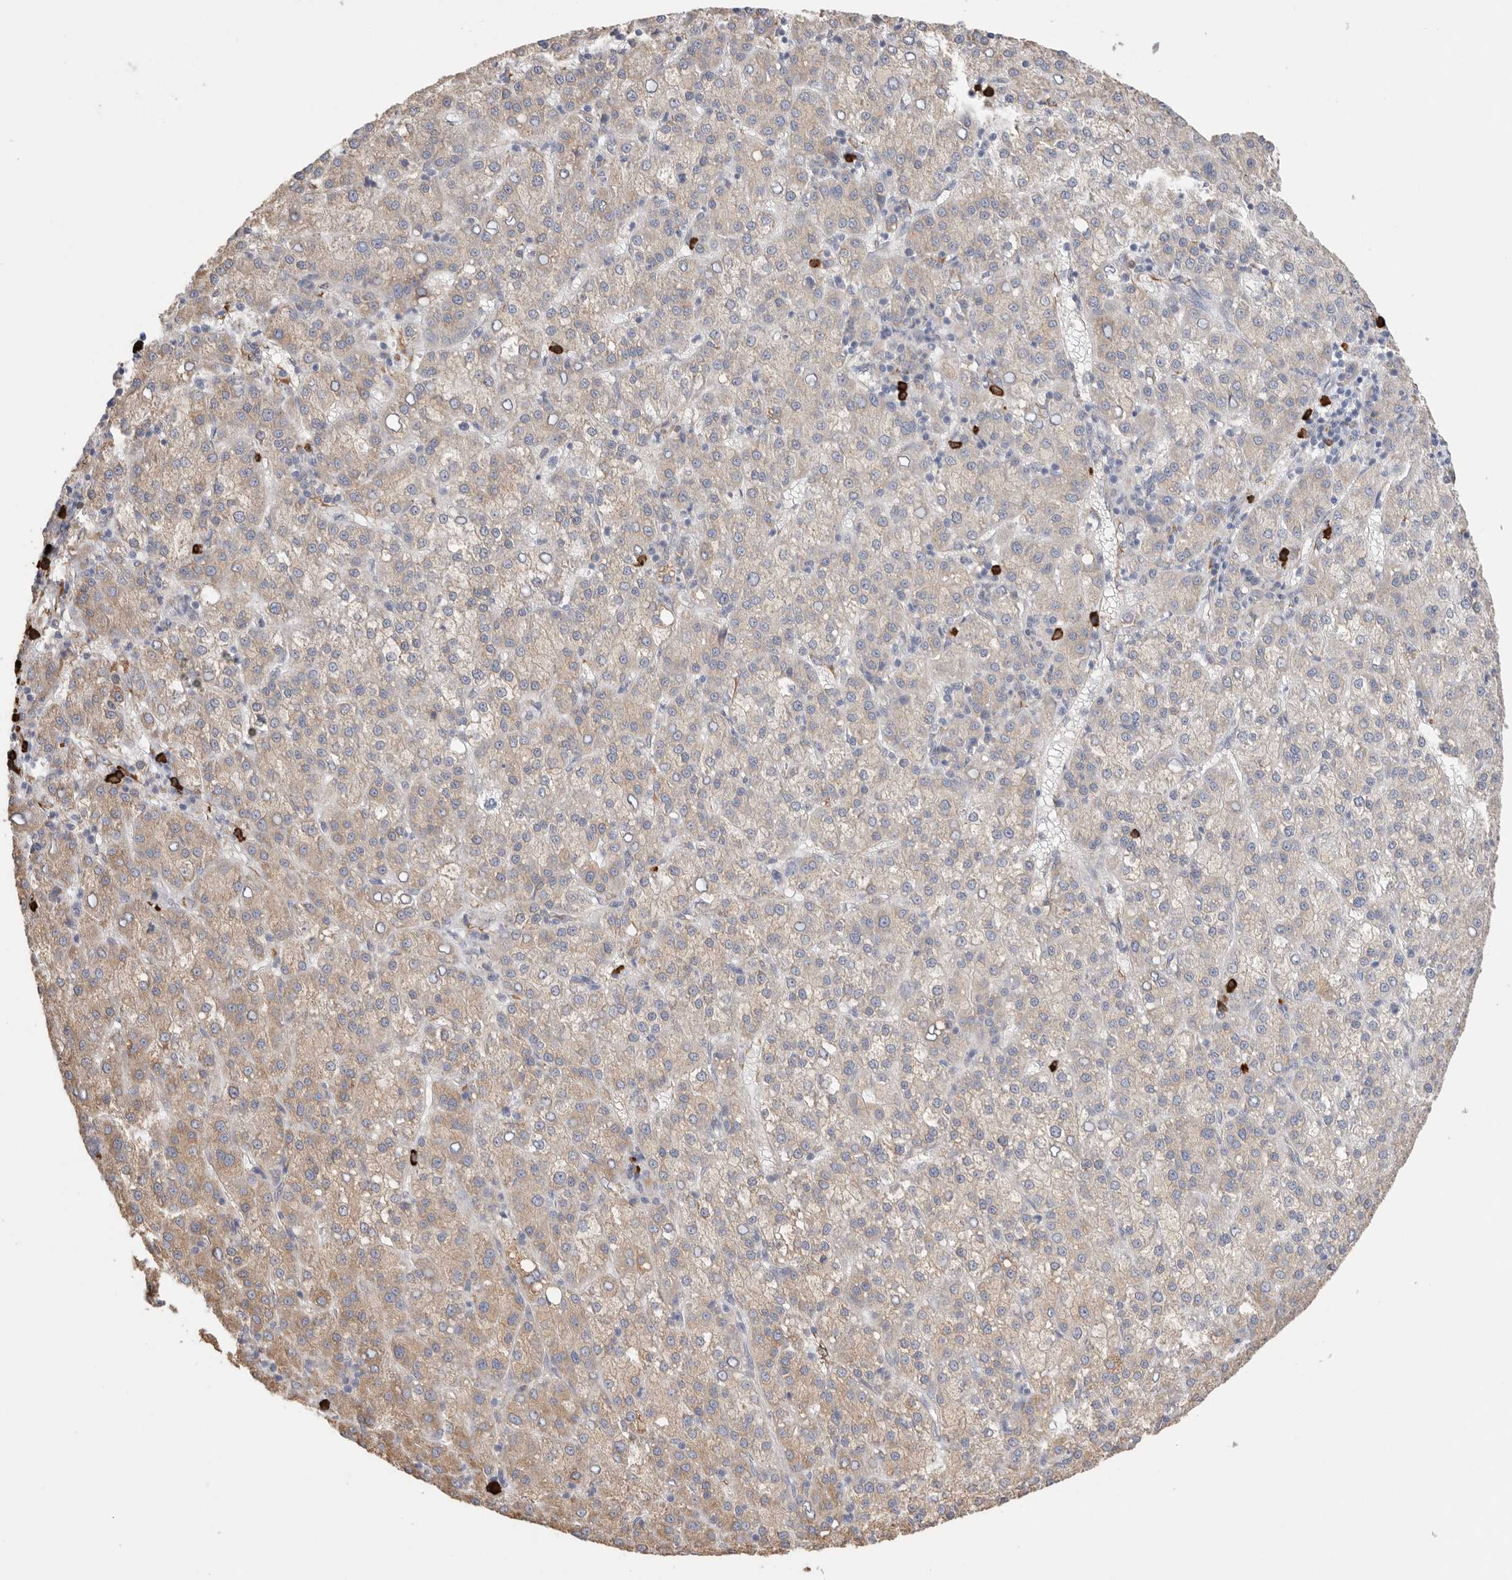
{"staining": {"intensity": "weak", "quantity": "25%-75%", "location": "cytoplasmic/membranous"}, "tissue": "liver cancer", "cell_type": "Tumor cells", "image_type": "cancer", "snomed": [{"axis": "morphology", "description": "Carcinoma, Hepatocellular, NOS"}, {"axis": "topography", "description": "Liver"}], "caption": "Liver cancer stained with DAB (3,3'-diaminobenzidine) immunohistochemistry (IHC) exhibits low levels of weak cytoplasmic/membranous staining in about 25%-75% of tumor cells. Nuclei are stained in blue.", "gene": "BLOC1S5", "patient": {"sex": "female", "age": 58}}